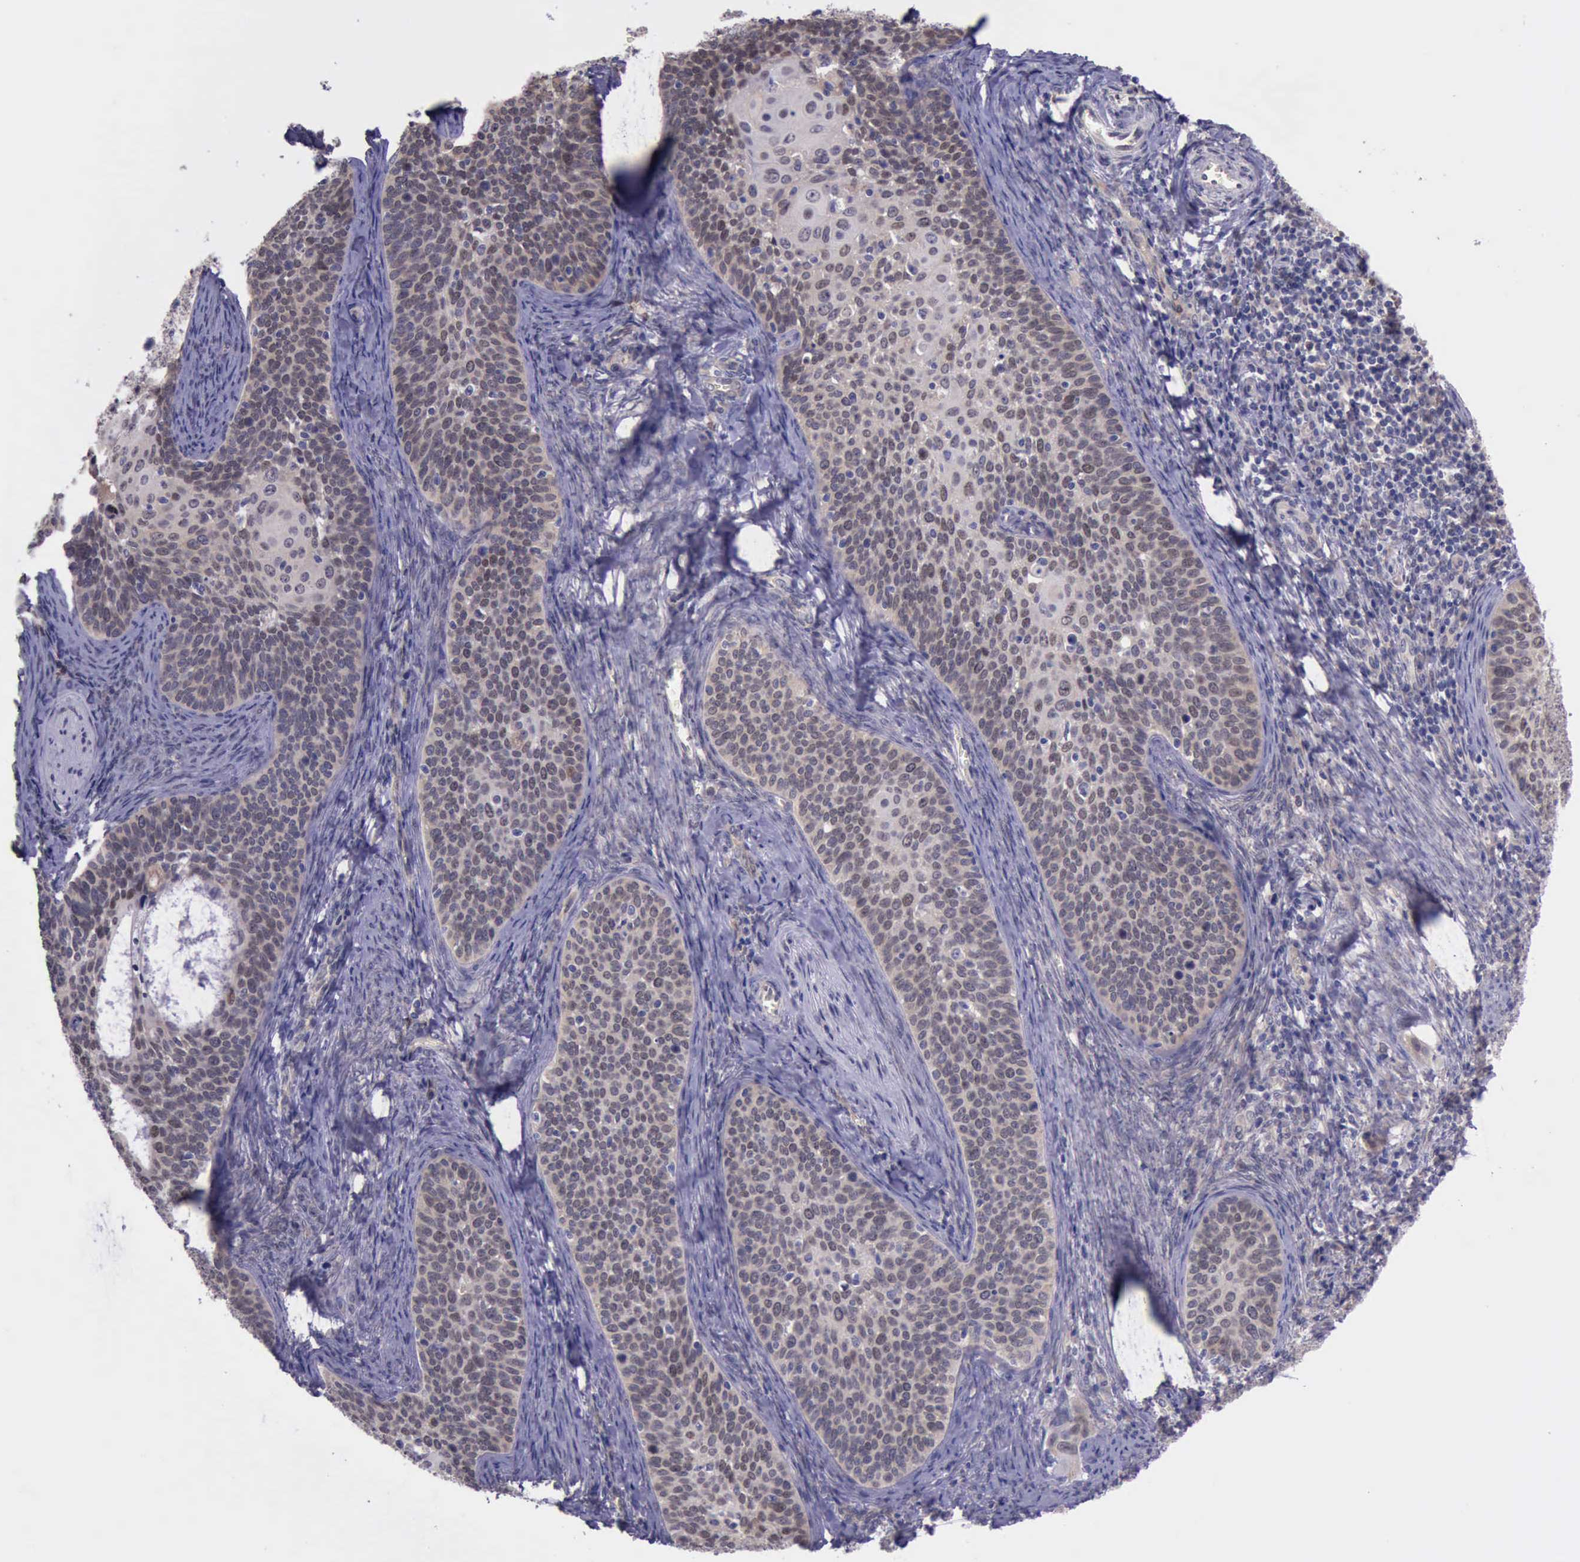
{"staining": {"intensity": "weak", "quantity": "25%-75%", "location": "cytoplasmic/membranous"}, "tissue": "cervical cancer", "cell_type": "Tumor cells", "image_type": "cancer", "snomed": [{"axis": "morphology", "description": "Squamous cell carcinoma, NOS"}, {"axis": "topography", "description": "Cervix"}], "caption": "A high-resolution micrograph shows IHC staining of cervical cancer, which demonstrates weak cytoplasmic/membranous positivity in about 25%-75% of tumor cells.", "gene": "PLEK2", "patient": {"sex": "female", "age": 33}}